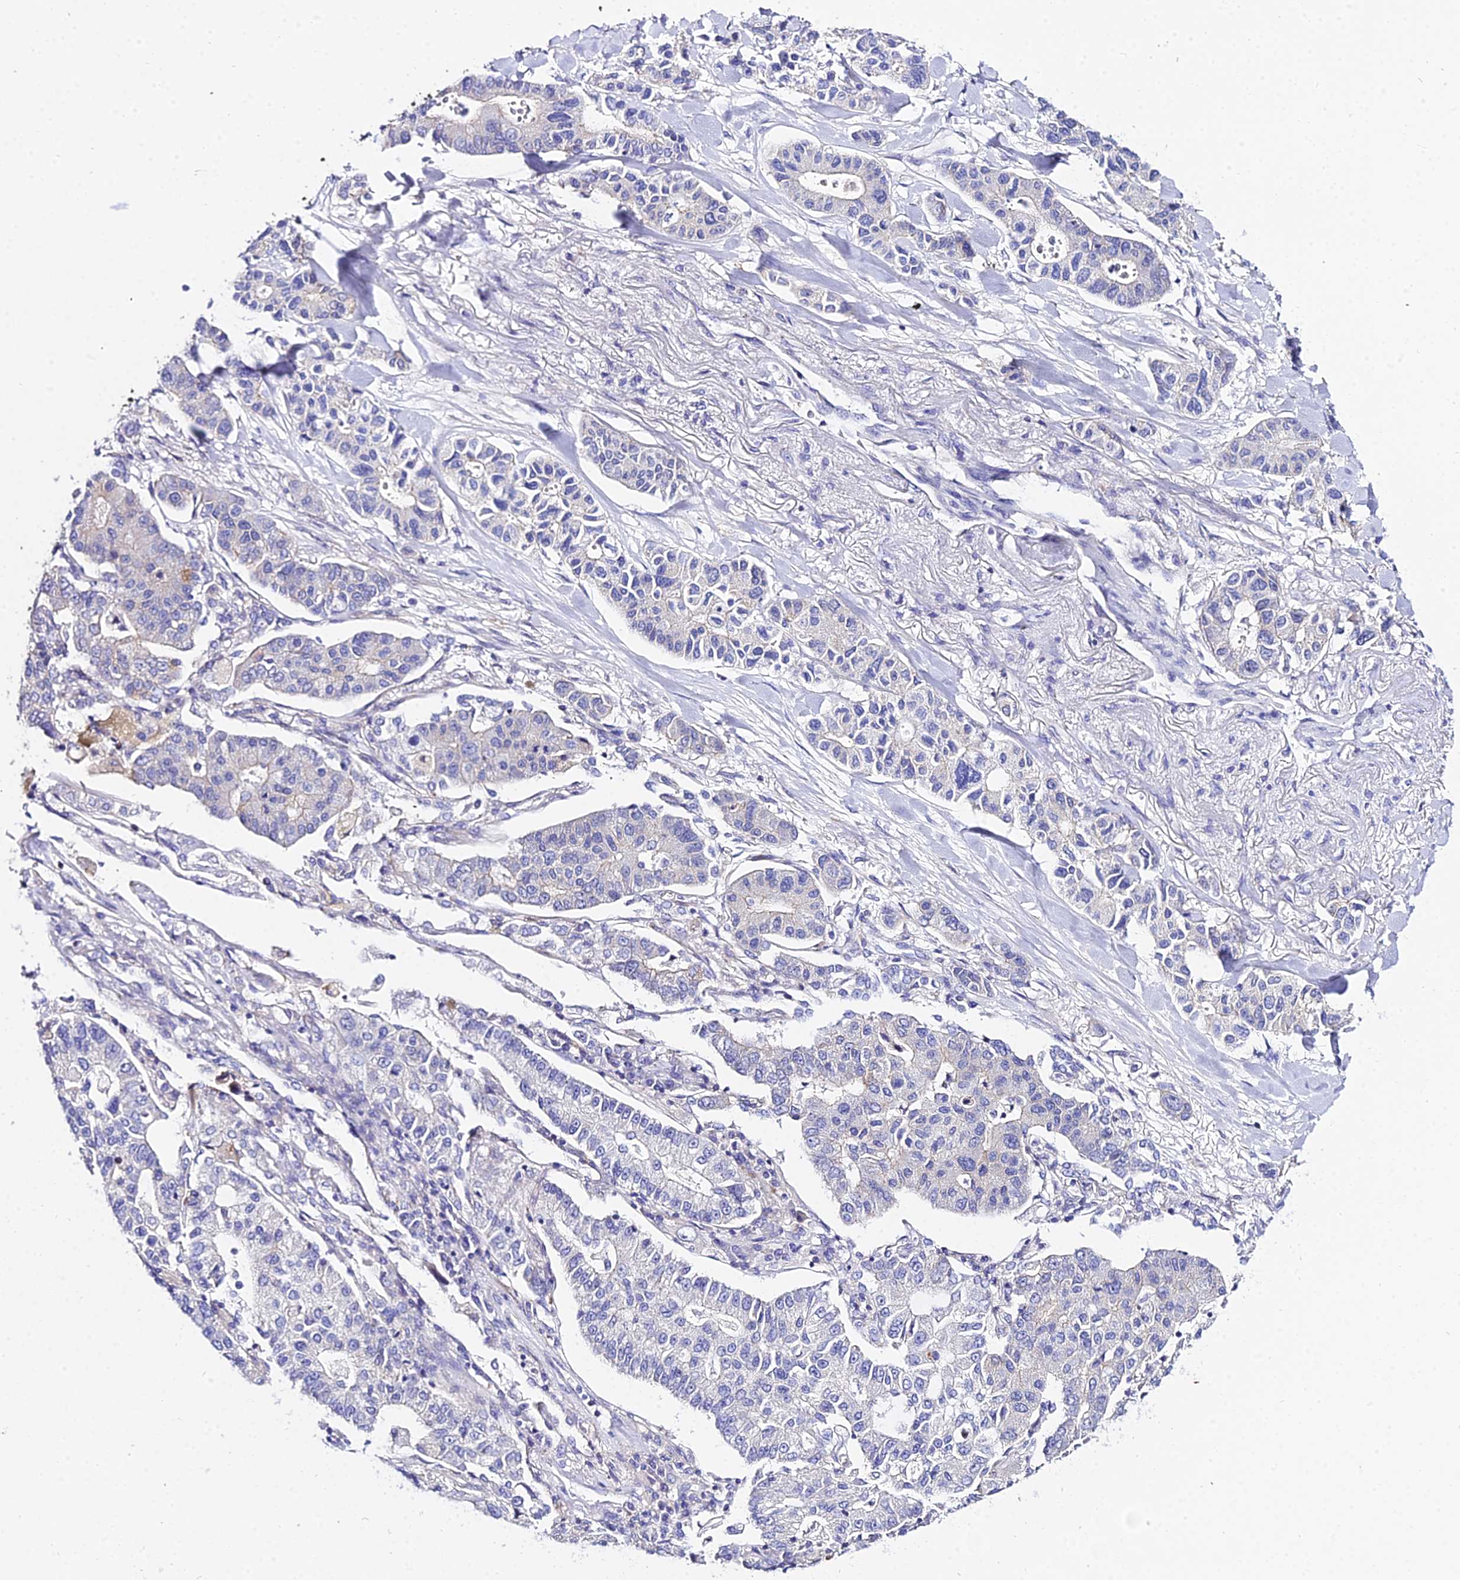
{"staining": {"intensity": "negative", "quantity": "none", "location": "none"}, "tissue": "lung cancer", "cell_type": "Tumor cells", "image_type": "cancer", "snomed": [{"axis": "morphology", "description": "Adenocarcinoma, NOS"}, {"axis": "topography", "description": "Lung"}], "caption": "An immunohistochemistry micrograph of lung adenocarcinoma is shown. There is no staining in tumor cells of lung adenocarcinoma.", "gene": "ZNF628", "patient": {"sex": "male", "age": 49}}